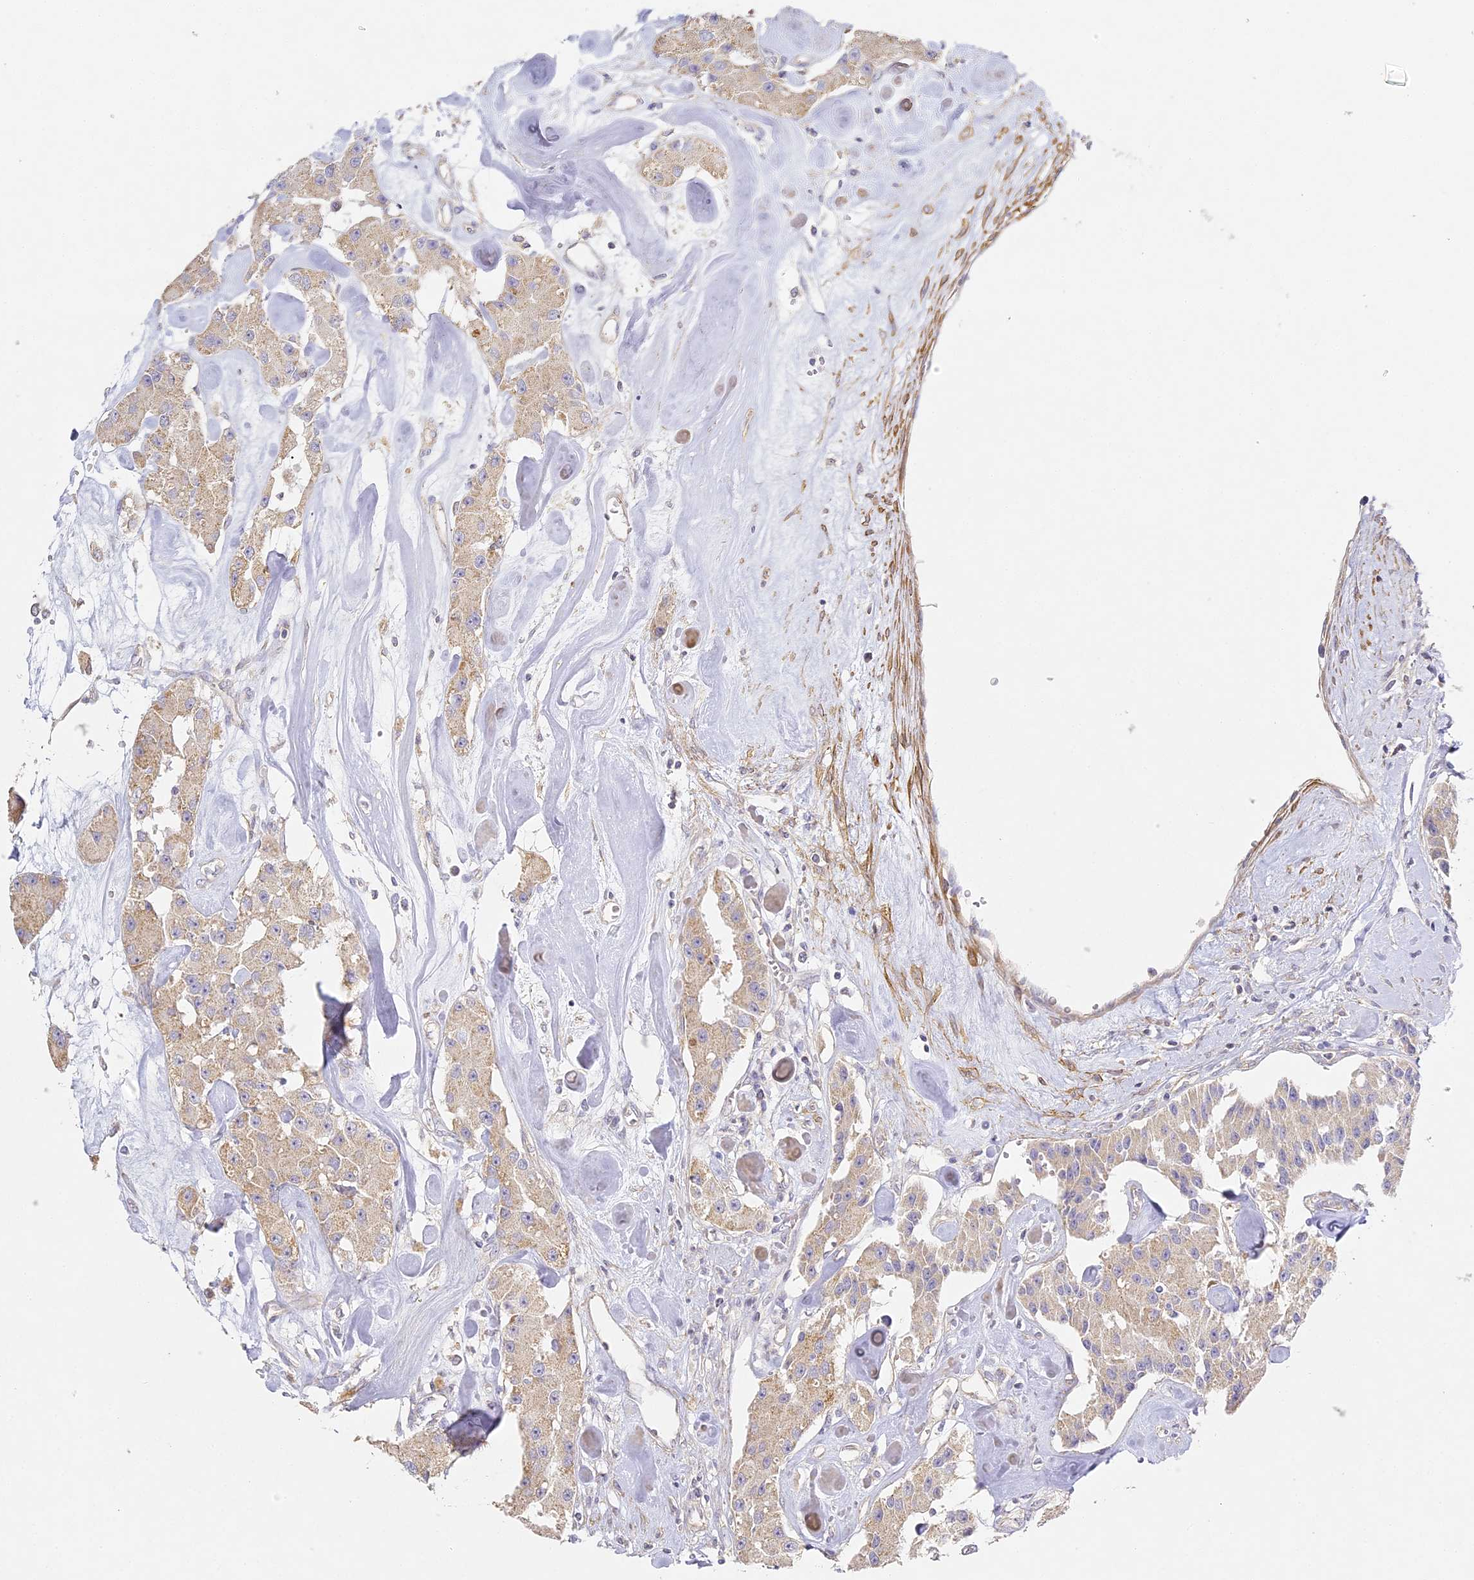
{"staining": {"intensity": "weak", "quantity": "25%-75%", "location": "cytoplasmic/membranous"}, "tissue": "carcinoid", "cell_type": "Tumor cells", "image_type": "cancer", "snomed": [{"axis": "morphology", "description": "Carcinoid, malignant, NOS"}, {"axis": "topography", "description": "Pancreas"}], "caption": "Carcinoid tissue reveals weak cytoplasmic/membranous staining in about 25%-75% of tumor cells", "gene": "MED28", "patient": {"sex": "male", "age": 41}}